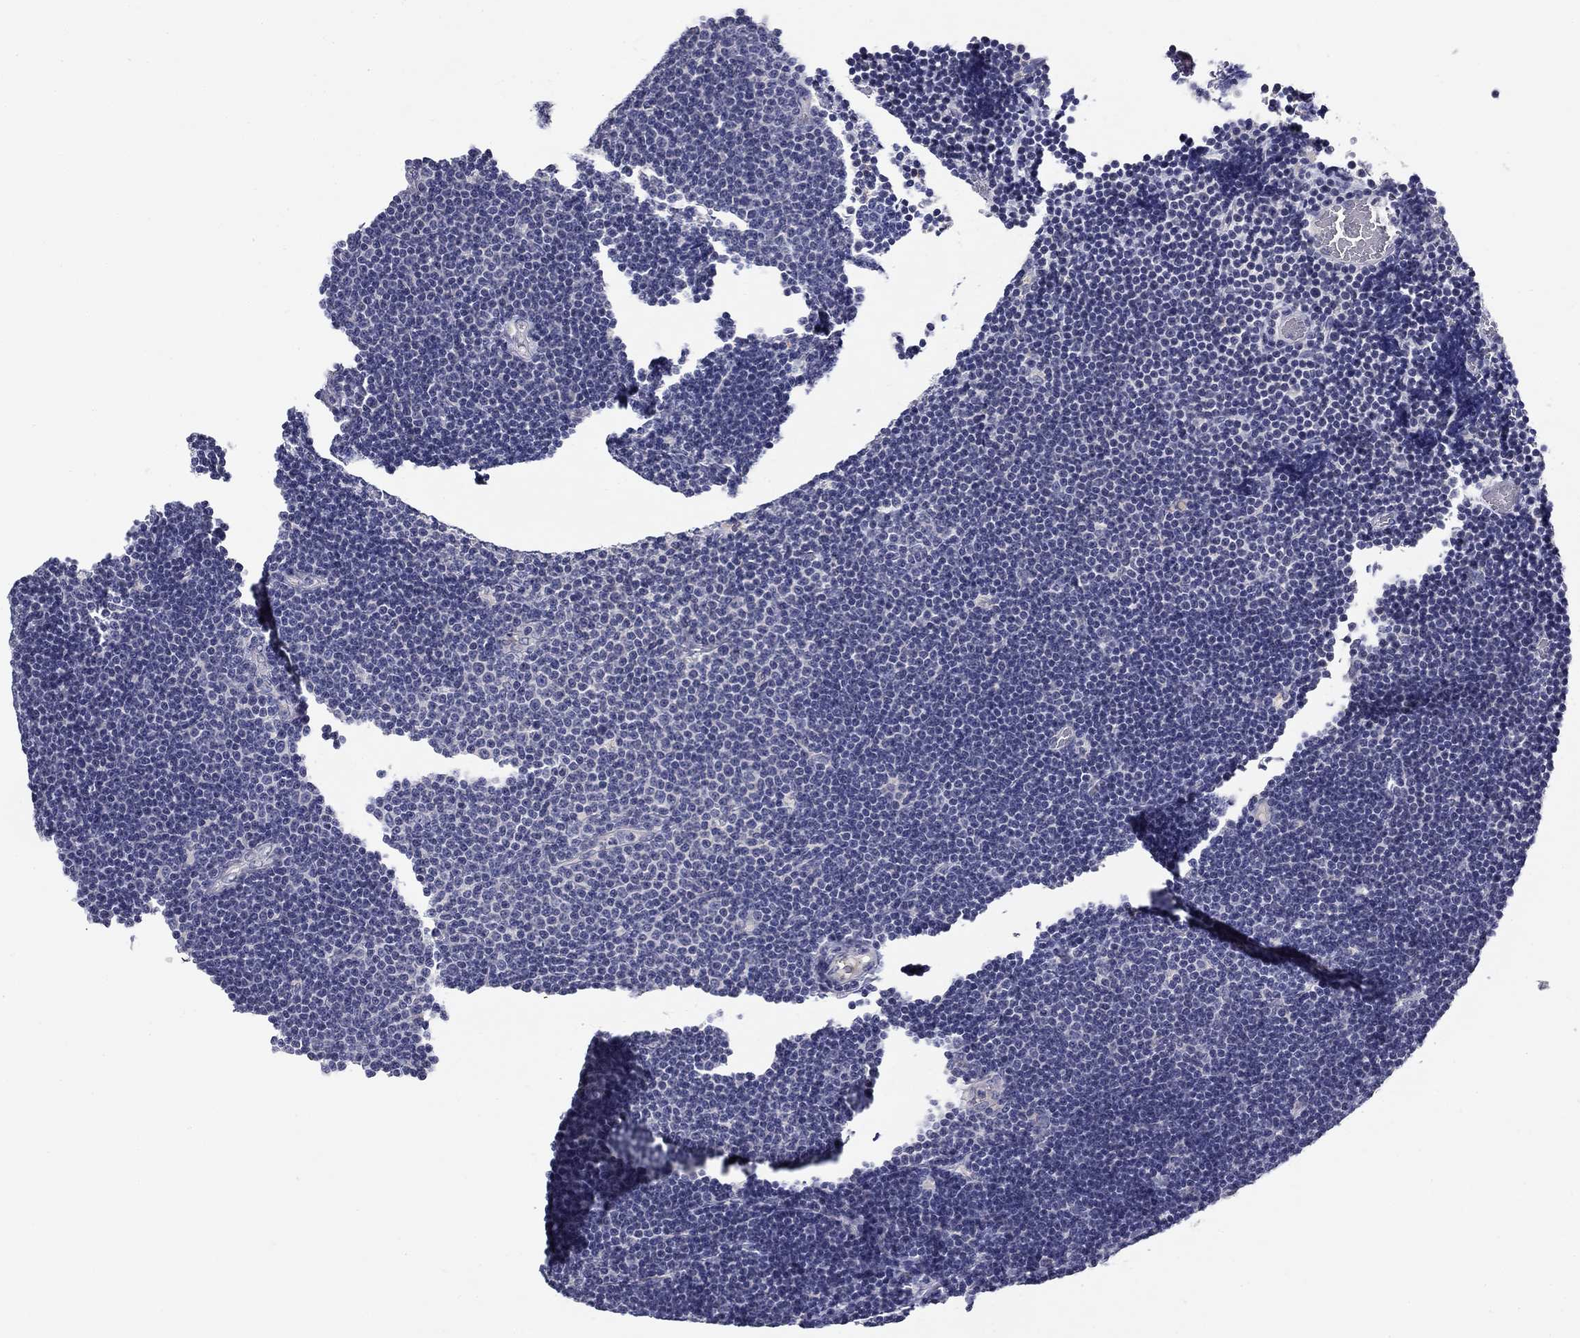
{"staining": {"intensity": "negative", "quantity": "none", "location": "none"}, "tissue": "lymphoma", "cell_type": "Tumor cells", "image_type": "cancer", "snomed": [{"axis": "morphology", "description": "Malignant lymphoma, non-Hodgkin's type, Low grade"}, {"axis": "topography", "description": "Brain"}], "caption": "Micrograph shows no significant protein positivity in tumor cells of malignant lymphoma, non-Hodgkin's type (low-grade). (DAB immunohistochemistry (IHC) visualized using brightfield microscopy, high magnification).", "gene": "SPATA7", "patient": {"sex": "female", "age": 66}}